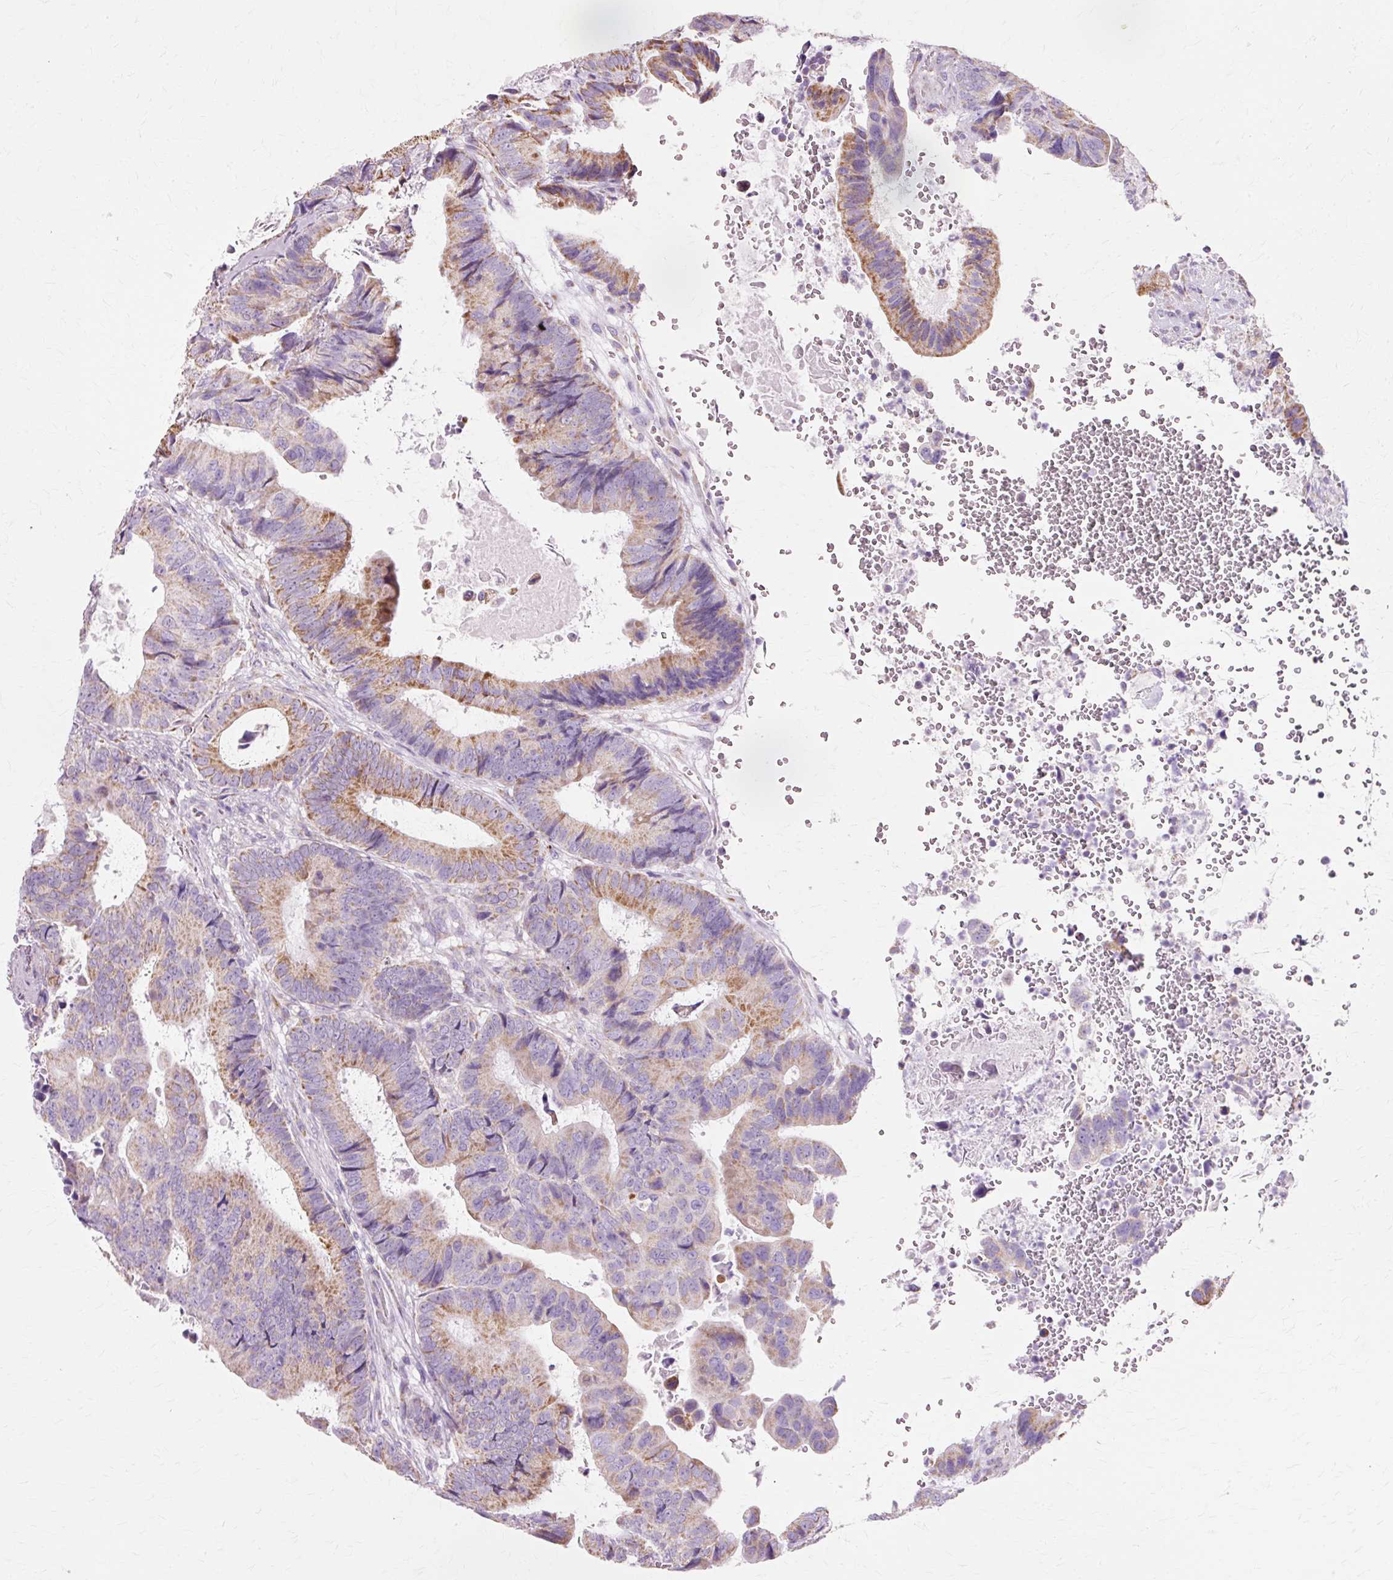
{"staining": {"intensity": "moderate", "quantity": "25%-75%", "location": "cytoplasmic/membranous"}, "tissue": "colorectal cancer", "cell_type": "Tumor cells", "image_type": "cancer", "snomed": [{"axis": "morphology", "description": "Adenocarcinoma, NOS"}, {"axis": "topography", "description": "Colon"}], "caption": "Protein analysis of colorectal cancer (adenocarcinoma) tissue reveals moderate cytoplasmic/membranous expression in approximately 25%-75% of tumor cells. (DAB (3,3'-diaminobenzidine) = brown stain, brightfield microscopy at high magnification).", "gene": "ATP5PO", "patient": {"sex": "male", "age": 85}}